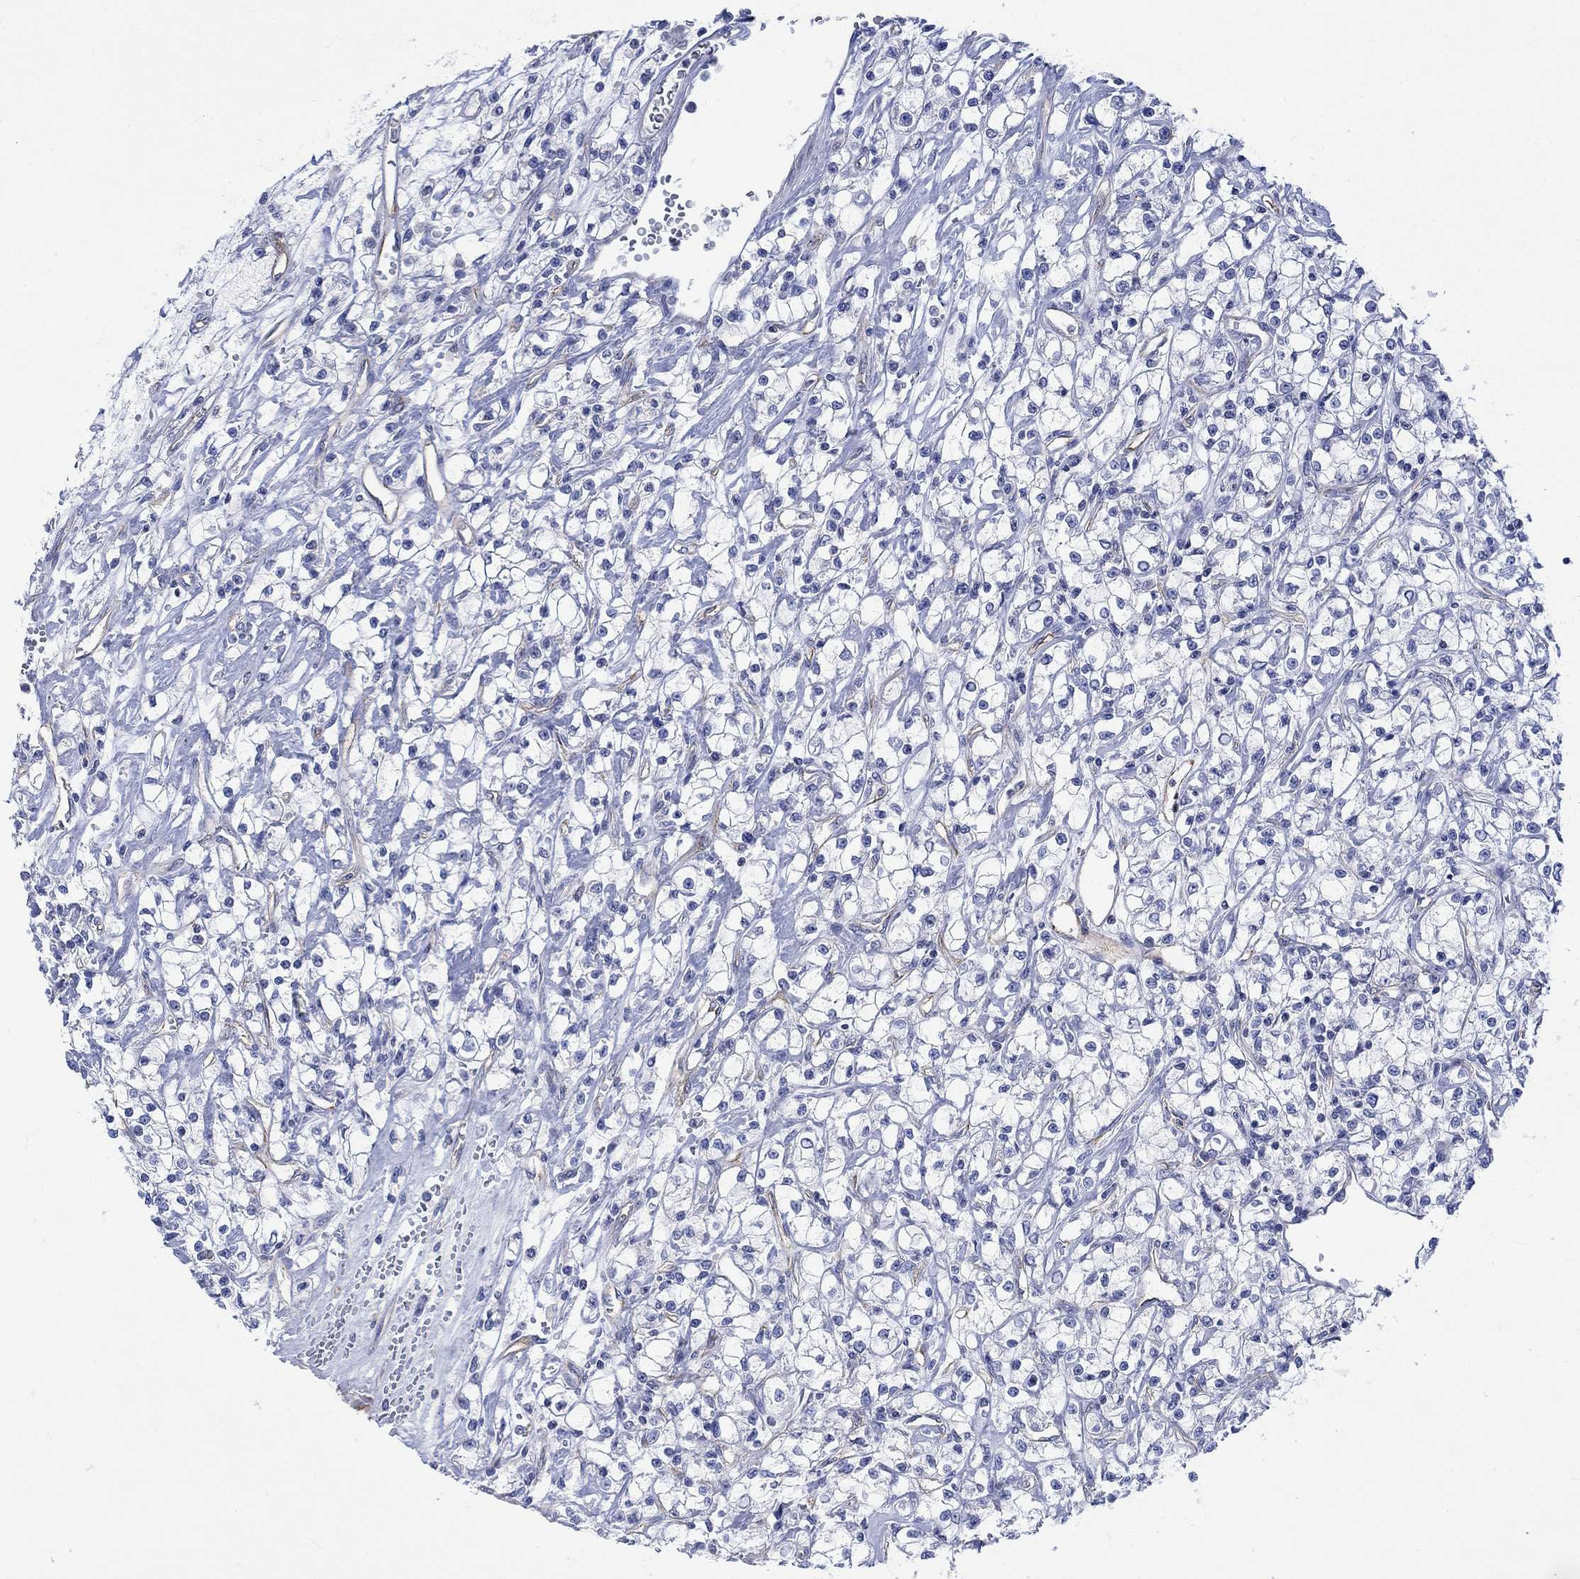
{"staining": {"intensity": "negative", "quantity": "none", "location": "none"}, "tissue": "renal cancer", "cell_type": "Tumor cells", "image_type": "cancer", "snomed": [{"axis": "morphology", "description": "Adenocarcinoma, NOS"}, {"axis": "topography", "description": "Kidney"}], "caption": "This is a histopathology image of IHC staining of adenocarcinoma (renal), which shows no positivity in tumor cells.", "gene": "AGRP", "patient": {"sex": "female", "age": 59}}